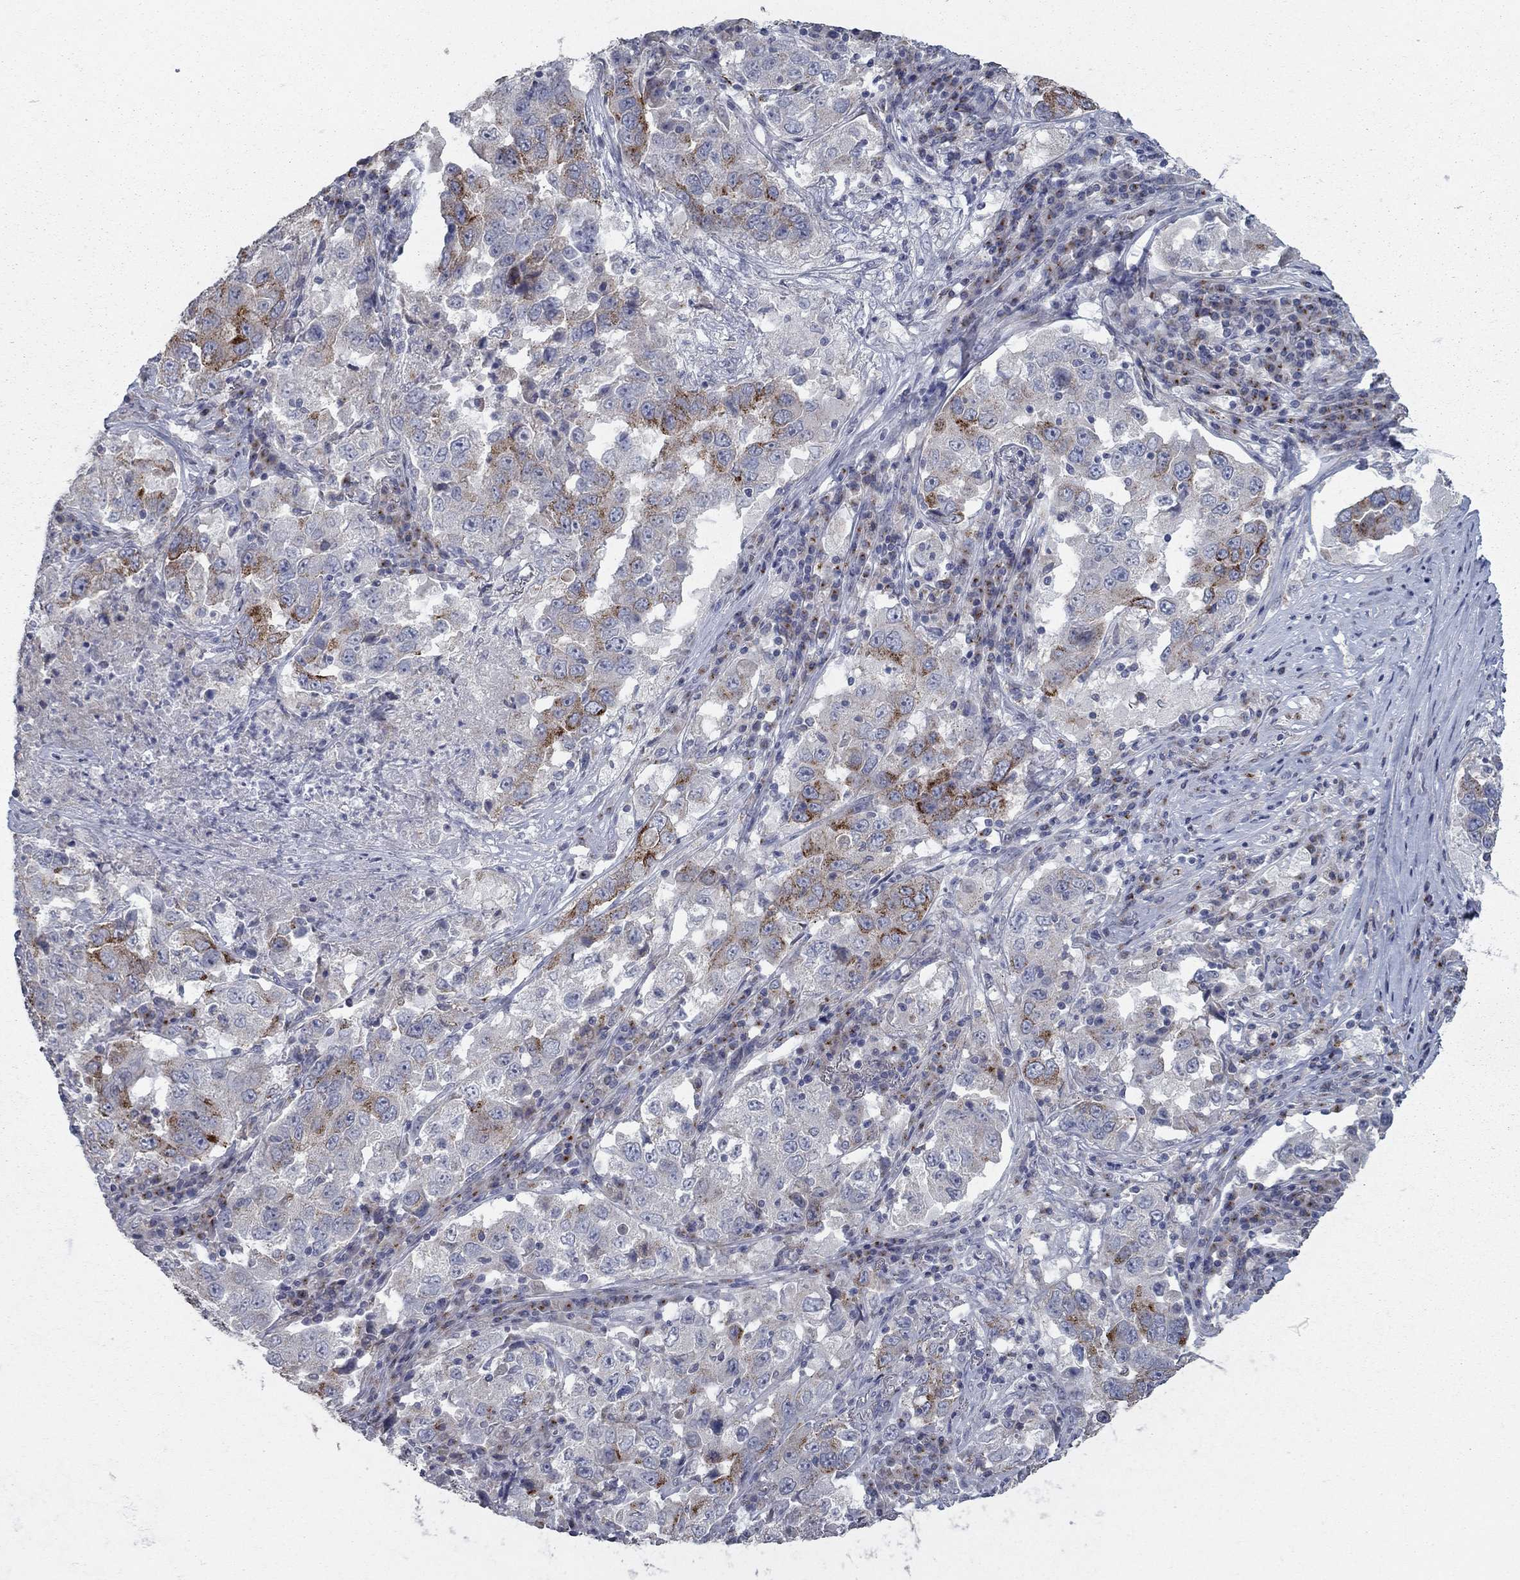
{"staining": {"intensity": "strong", "quantity": "25%-75%", "location": "cytoplasmic/membranous"}, "tissue": "lung cancer", "cell_type": "Tumor cells", "image_type": "cancer", "snomed": [{"axis": "morphology", "description": "Adenocarcinoma, NOS"}, {"axis": "topography", "description": "Lung"}], "caption": "DAB (3,3'-diaminobenzidine) immunohistochemical staining of lung adenocarcinoma demonstrates strong cytoplasmic/membranous protein staining in approximately 25%-75% of tumor cells.", "gene": "KIAA0319L", "patient": {"sex": "male", "age": 73}}